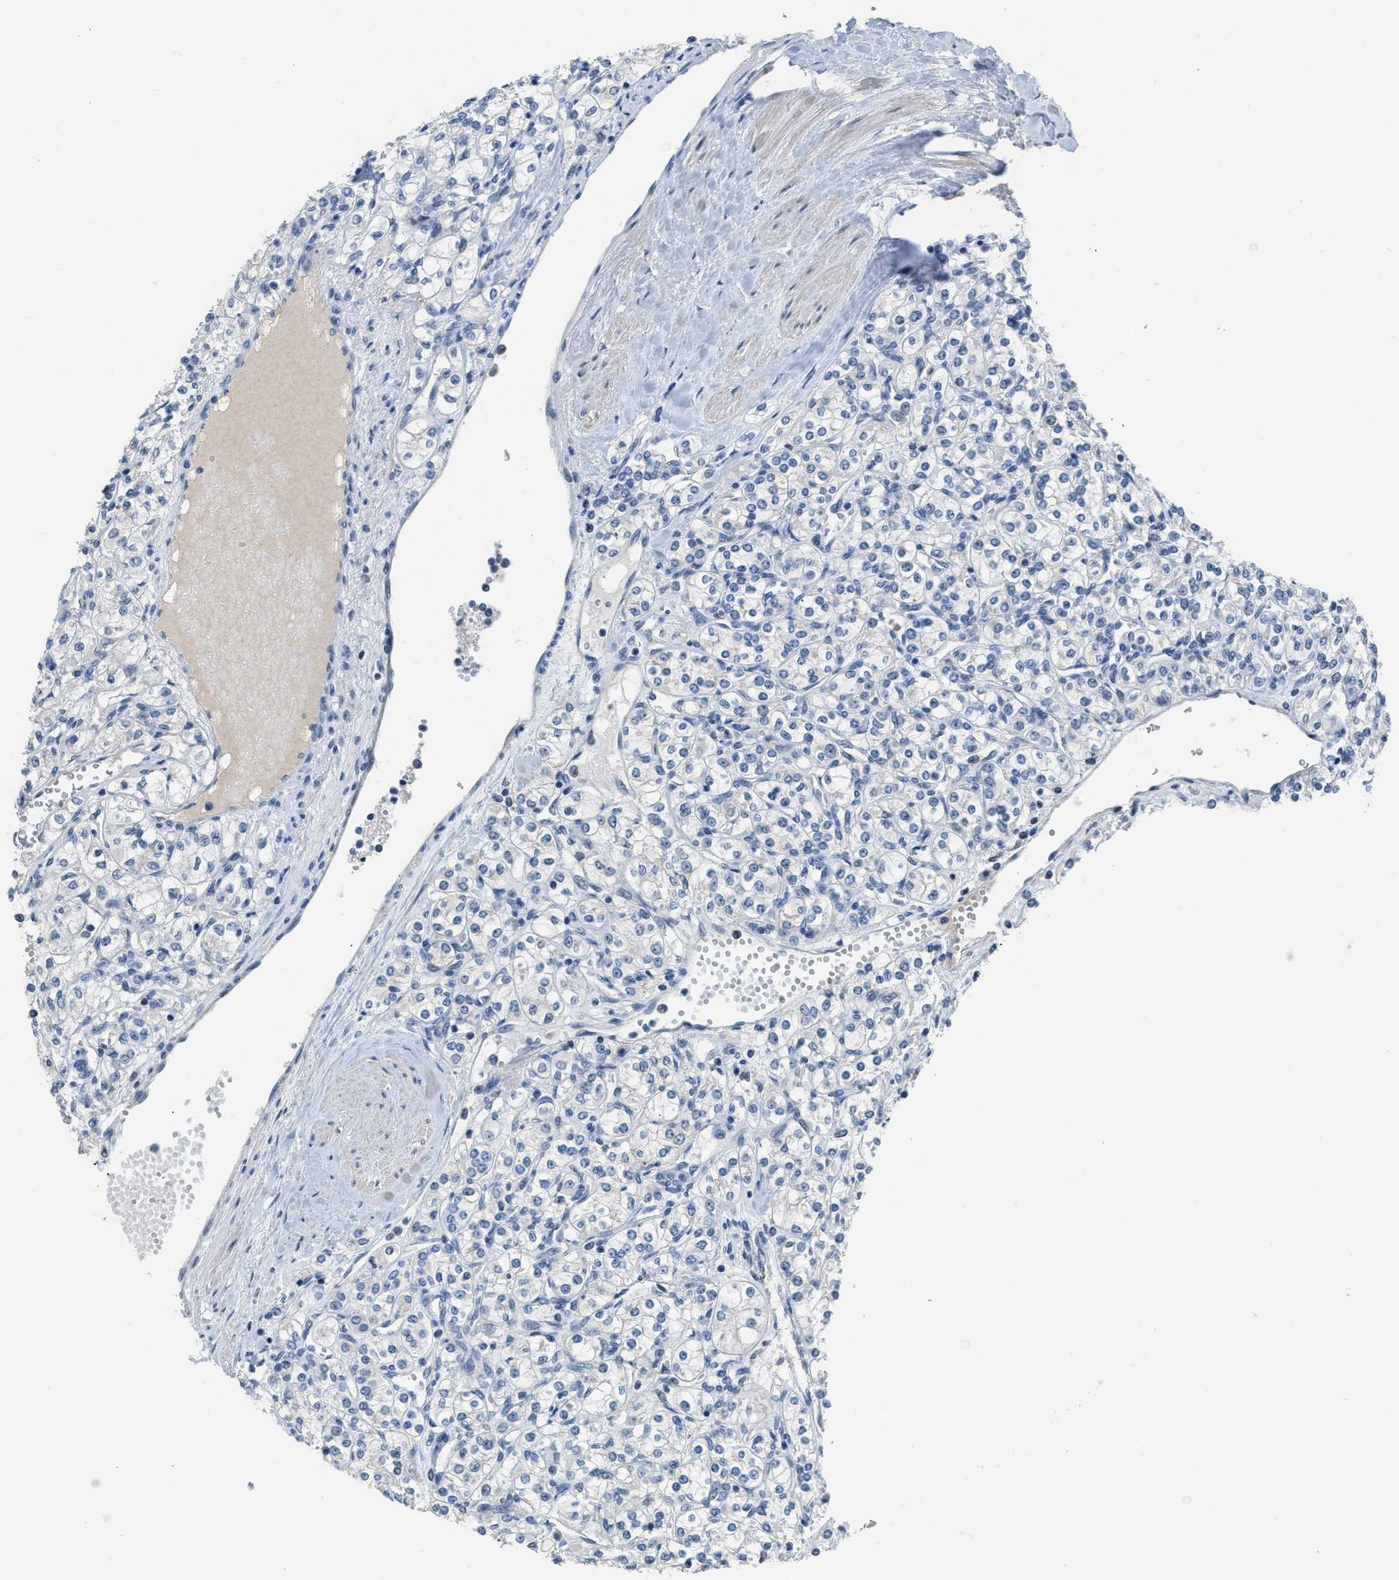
{"staining": {"intensity": "negative", "quantity": "none", "location": "none"}, "tissue": "renal cancer", "cell_type": "Tumor cells", "image_type": "cancer", "snomed": [{"axis": "morphology", "description": "Adenocarcinoma, NOS"}, {"axis": "topography", "description": "Kidney"}], "caption": "This photomicrograph is of renal cancer stained with immunohistochemistry to label a protein in brown with the nuclei are counter-stained blue. There is no positivity in tumor cells.", "gene": "SETDB1", "patient": {"sex": "male", "age": 77}}